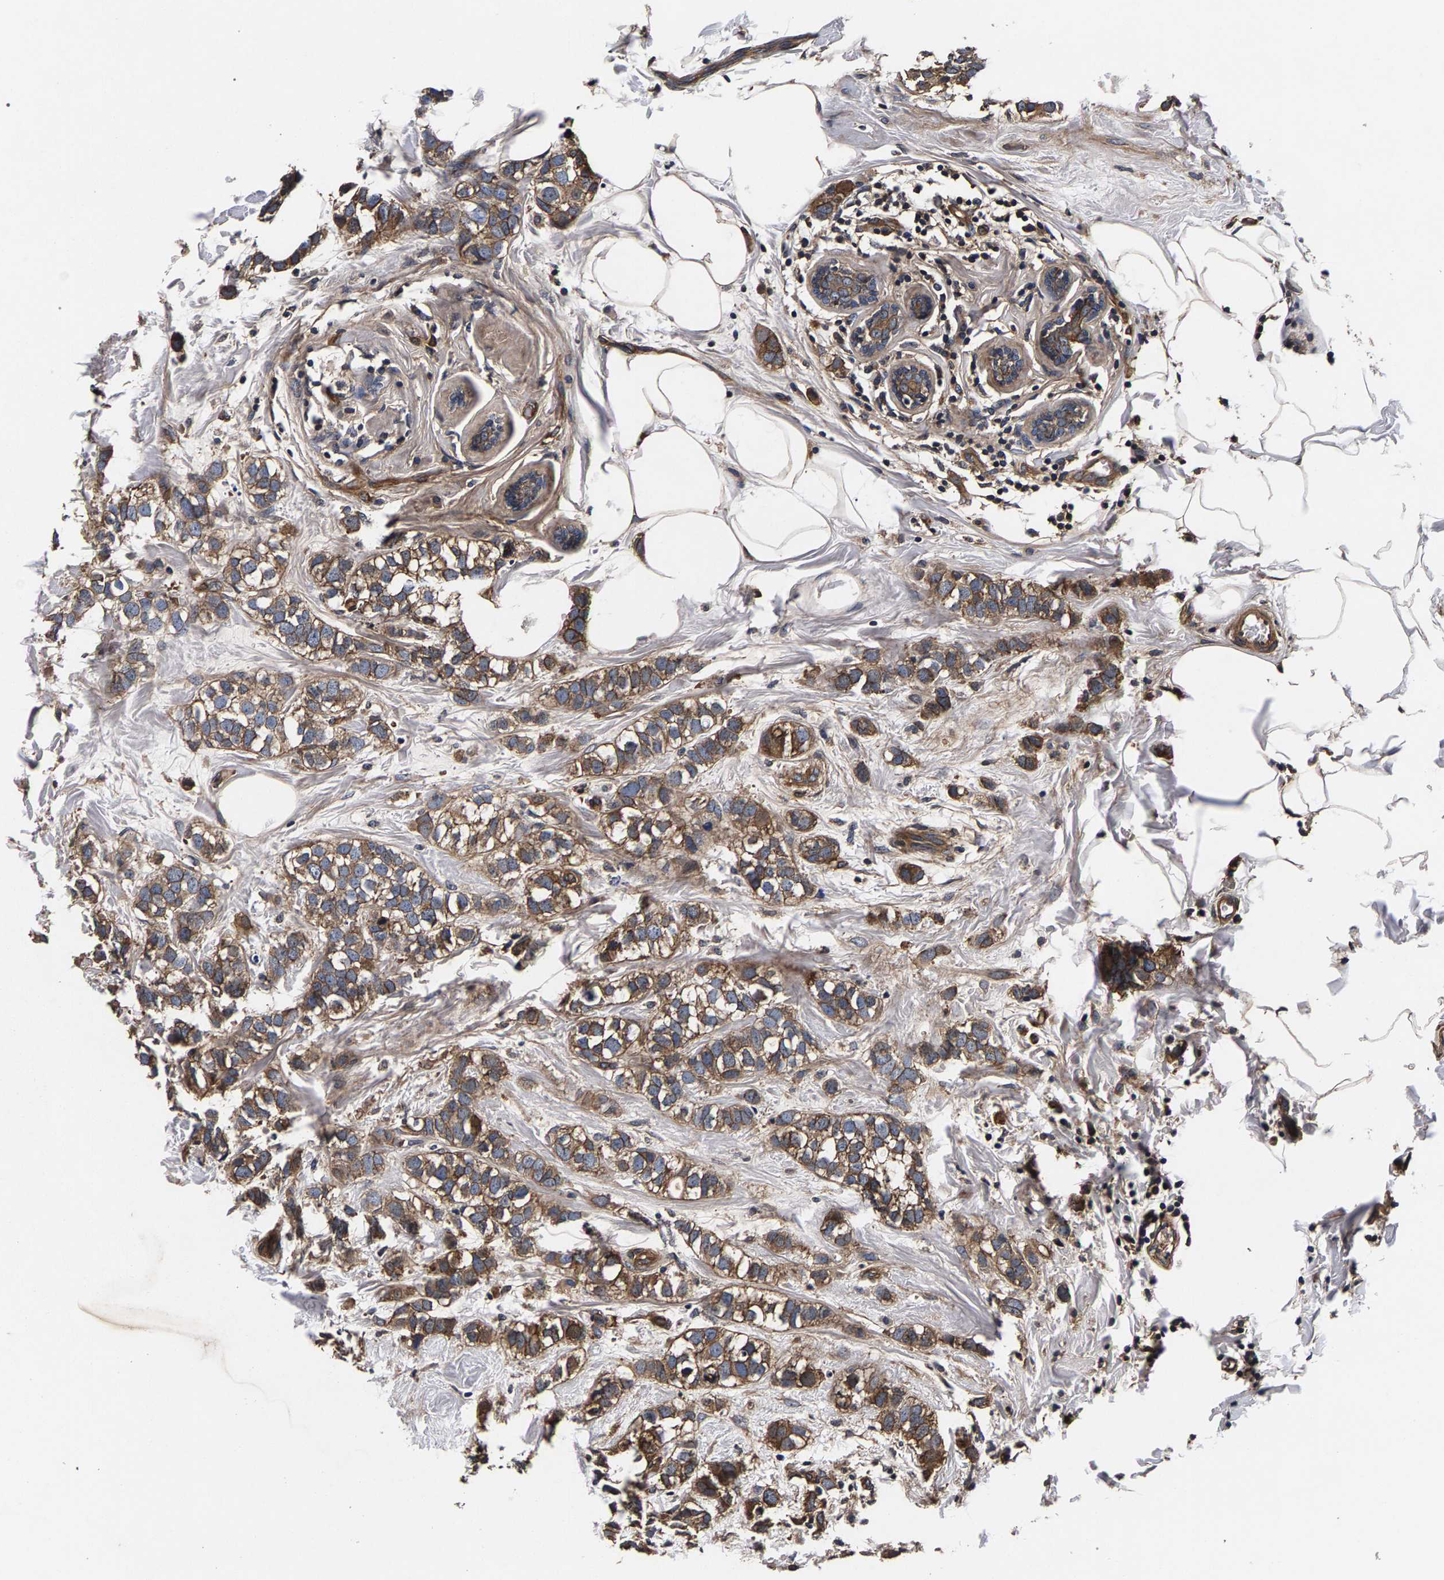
{"staining": {"intensity": "moderate", "quantity": ">75%", "location": "cytoplasmic/membranous"}, "tissue": "breast cancer", "cell_type": "Tumor cells", "image_type": "cancer", "snomed": [{"axis": "morphology", "description": "Normal tissue, NOS"}, {"axis": "morphology", "description": "Duct carcinoma"}, {"axis": "topography", "description": "Breast"}], "caption": "Breast cancer was stained to show a protein in brown. There is medium levels of moderate cytoplasmic/membranous expression in about >75% of tumor cells. Nuclei are stained in blue.", "gene": "MARCHF7", "patient": {"sex": "female", "age": 50}}